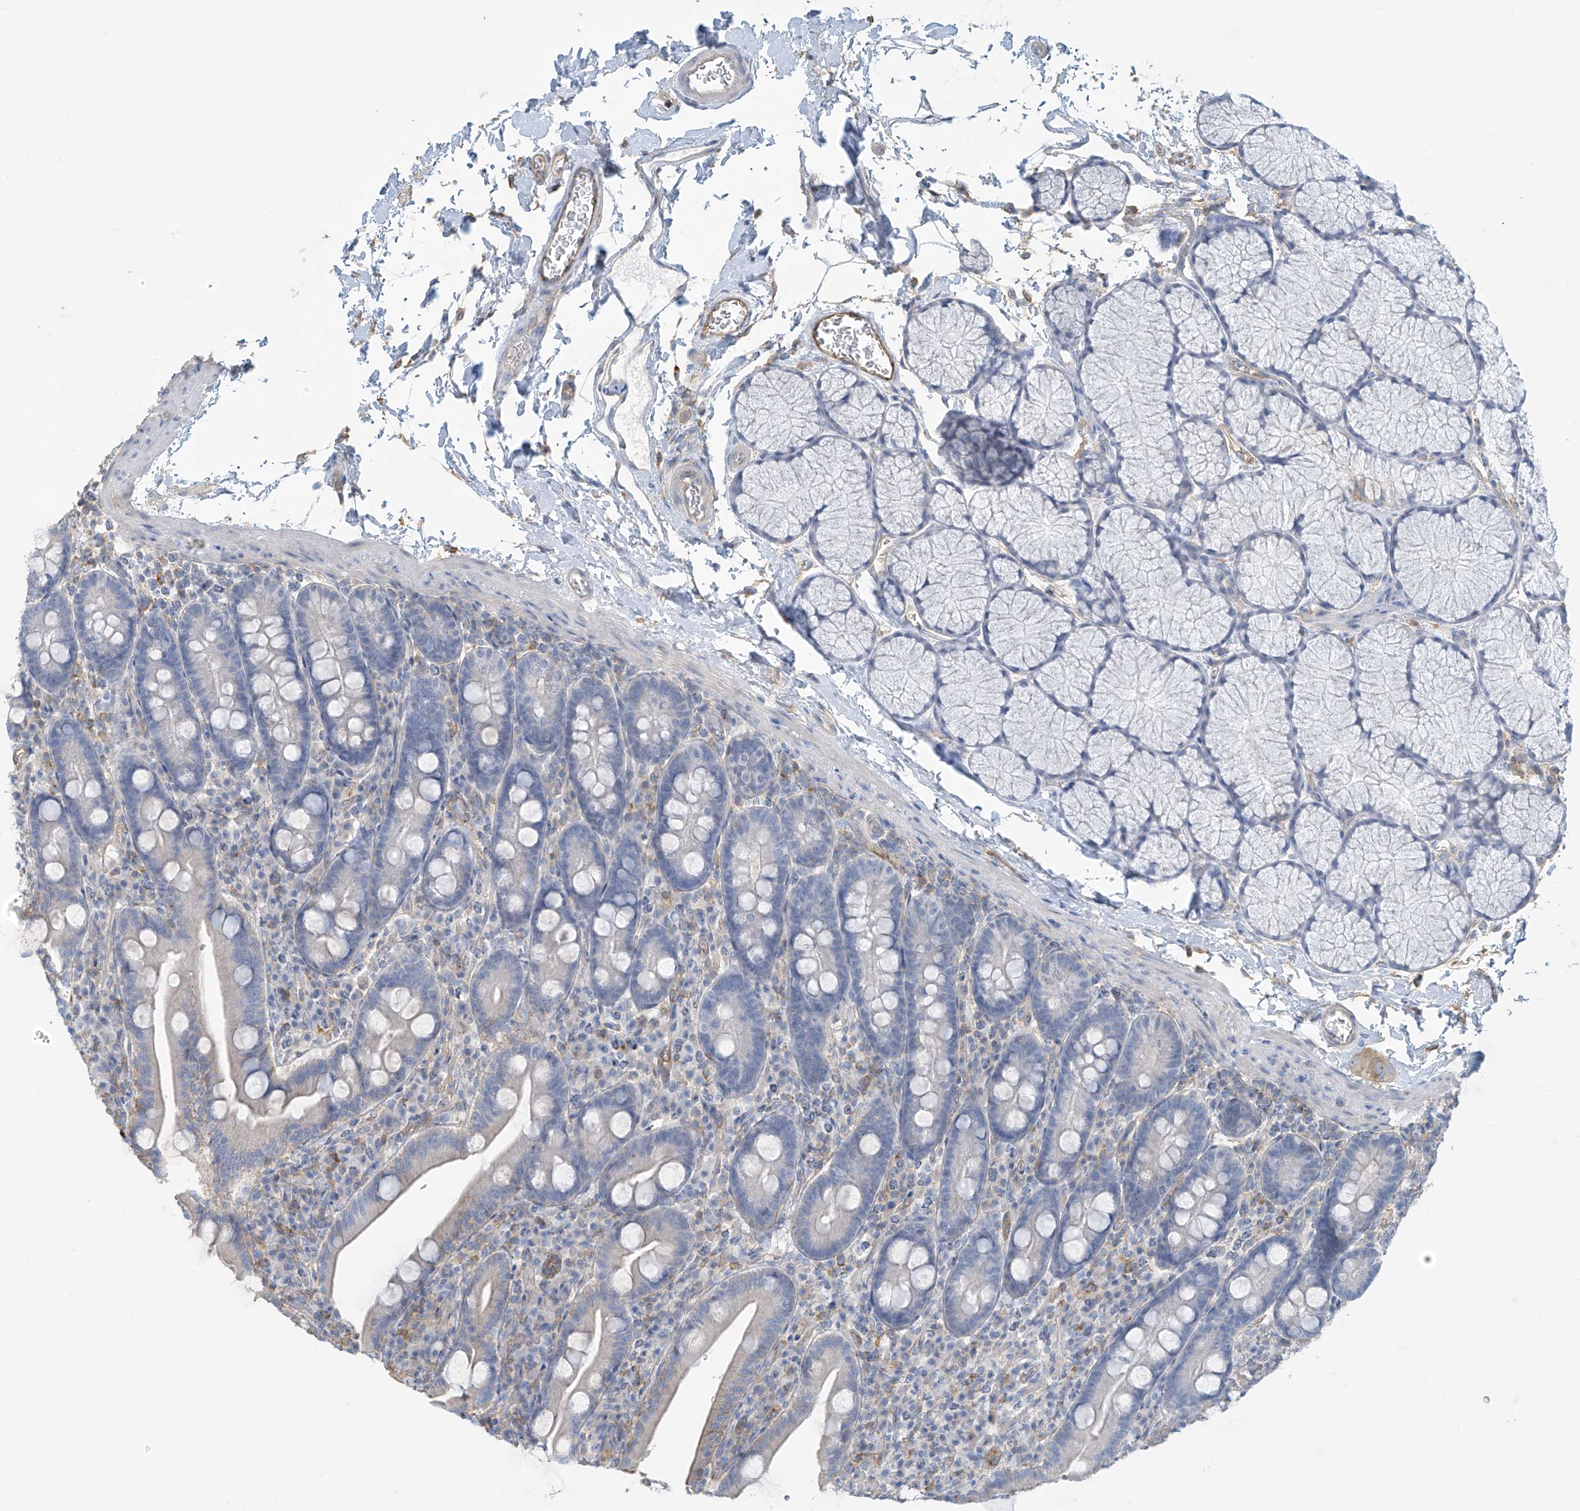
{"staining": {"intensity": "weak", "quantity": "<25%", "location": "cytoplasmic/membranous"}, "tissue": "duodenum", "cell_type": "Glandular cells", "image_type": "normal", "snomed": [{"axis": "morphology", "description": "Normal tissue, NOS"}, {"axis": "topography", "description": "Duodenum"}], "caption": "Glandular cells show no significant protein positivity in benign duodenum.", "gene": "ZNF846", "patient": {"sex": "male", "age": 35}}